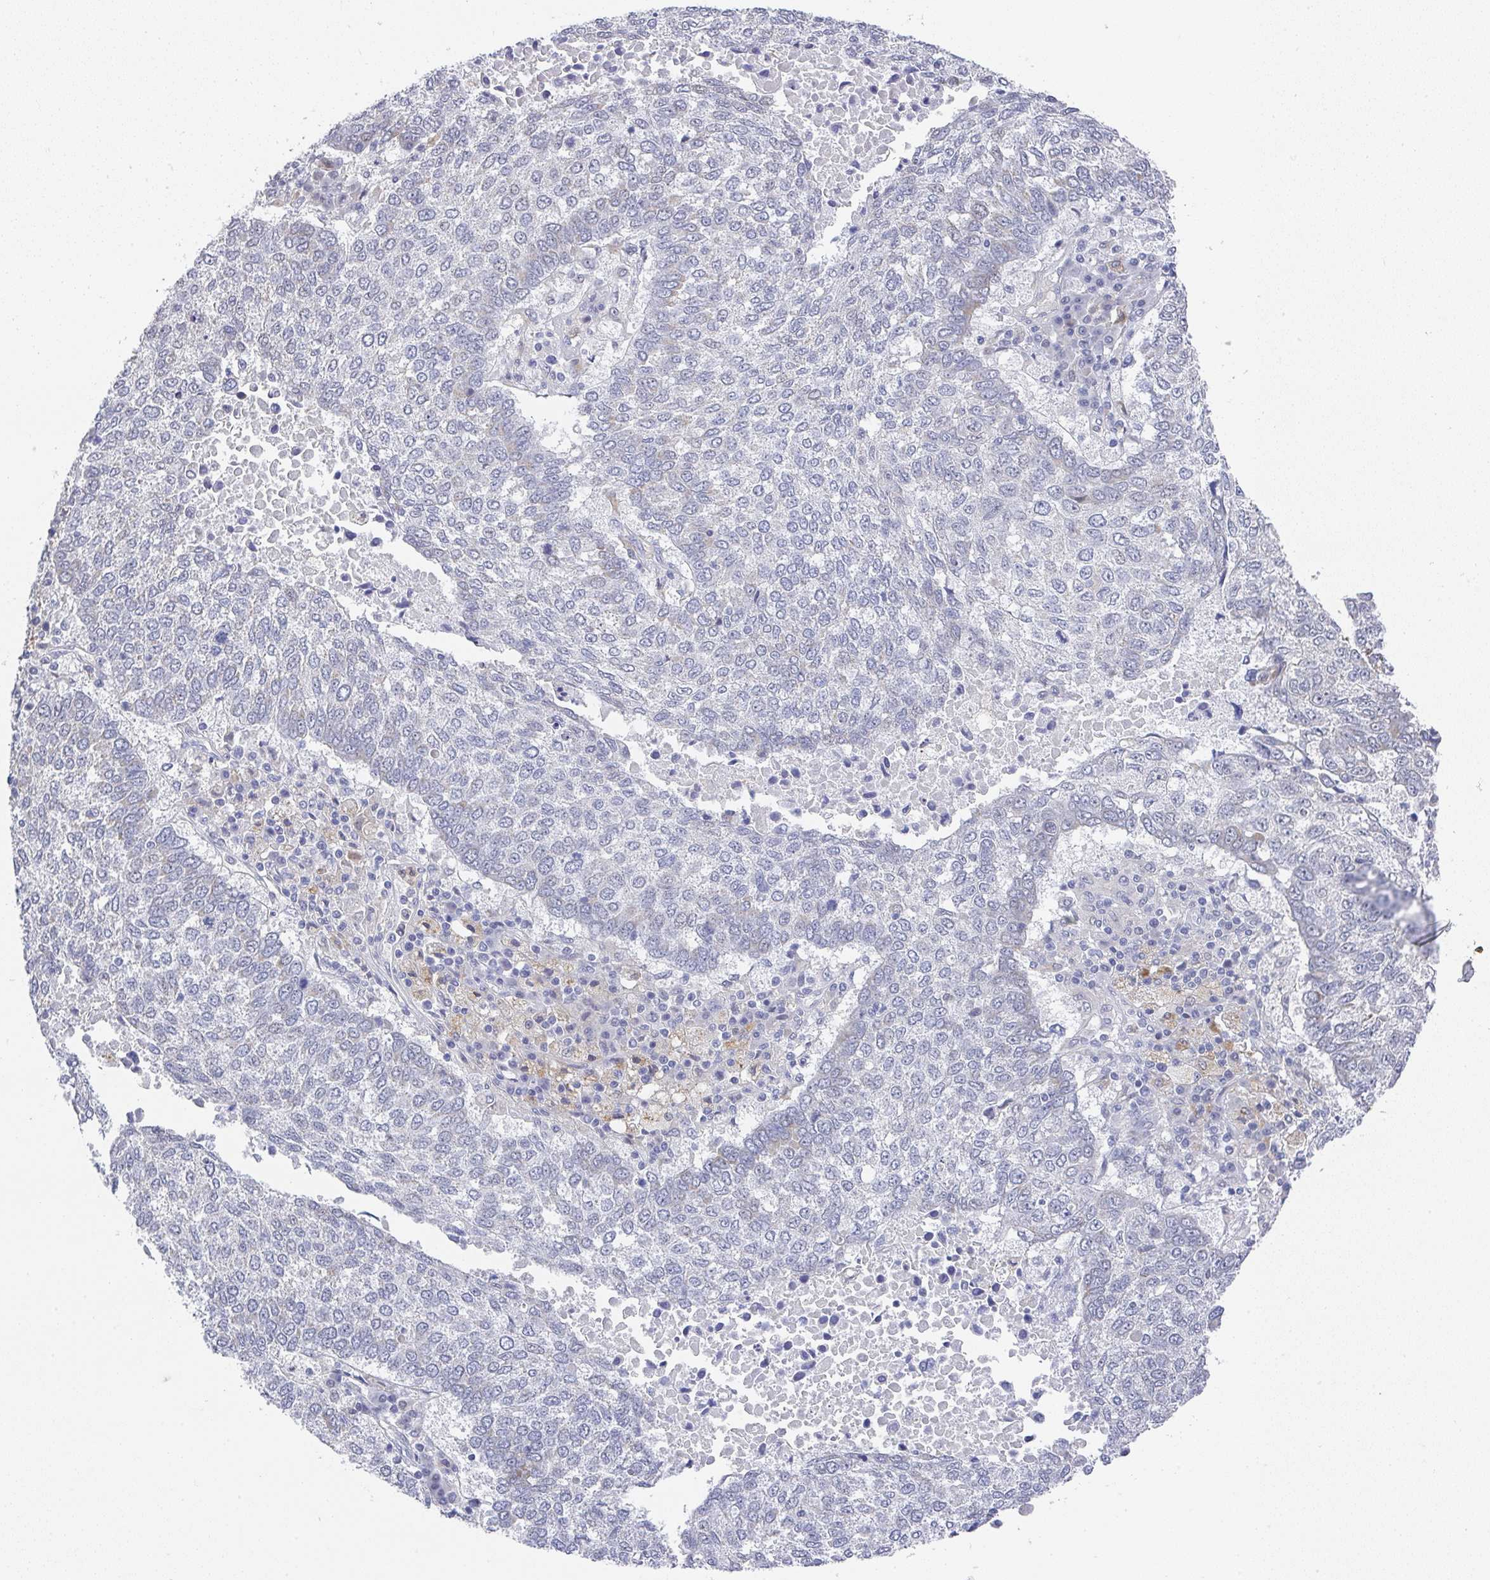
{"staining": {"intensity": "negative", "quantity": "none", "location": "none"}, "tissue": "lung cancer", "cell_type": "Tumor cells", "image_type": "cancer", "snomed": [{"axis": "morphology", "description": "Squamous cell carcinoma, NOS"}, {"axis": "topography", "description": "Lung"}], "caption": "The IHC photomicrograph has no significant positivity in tumor cells of lung squamous cell carcinoma tissue.", "gene": "NCF1", "patient": {"sex": "male", "age": 73}}